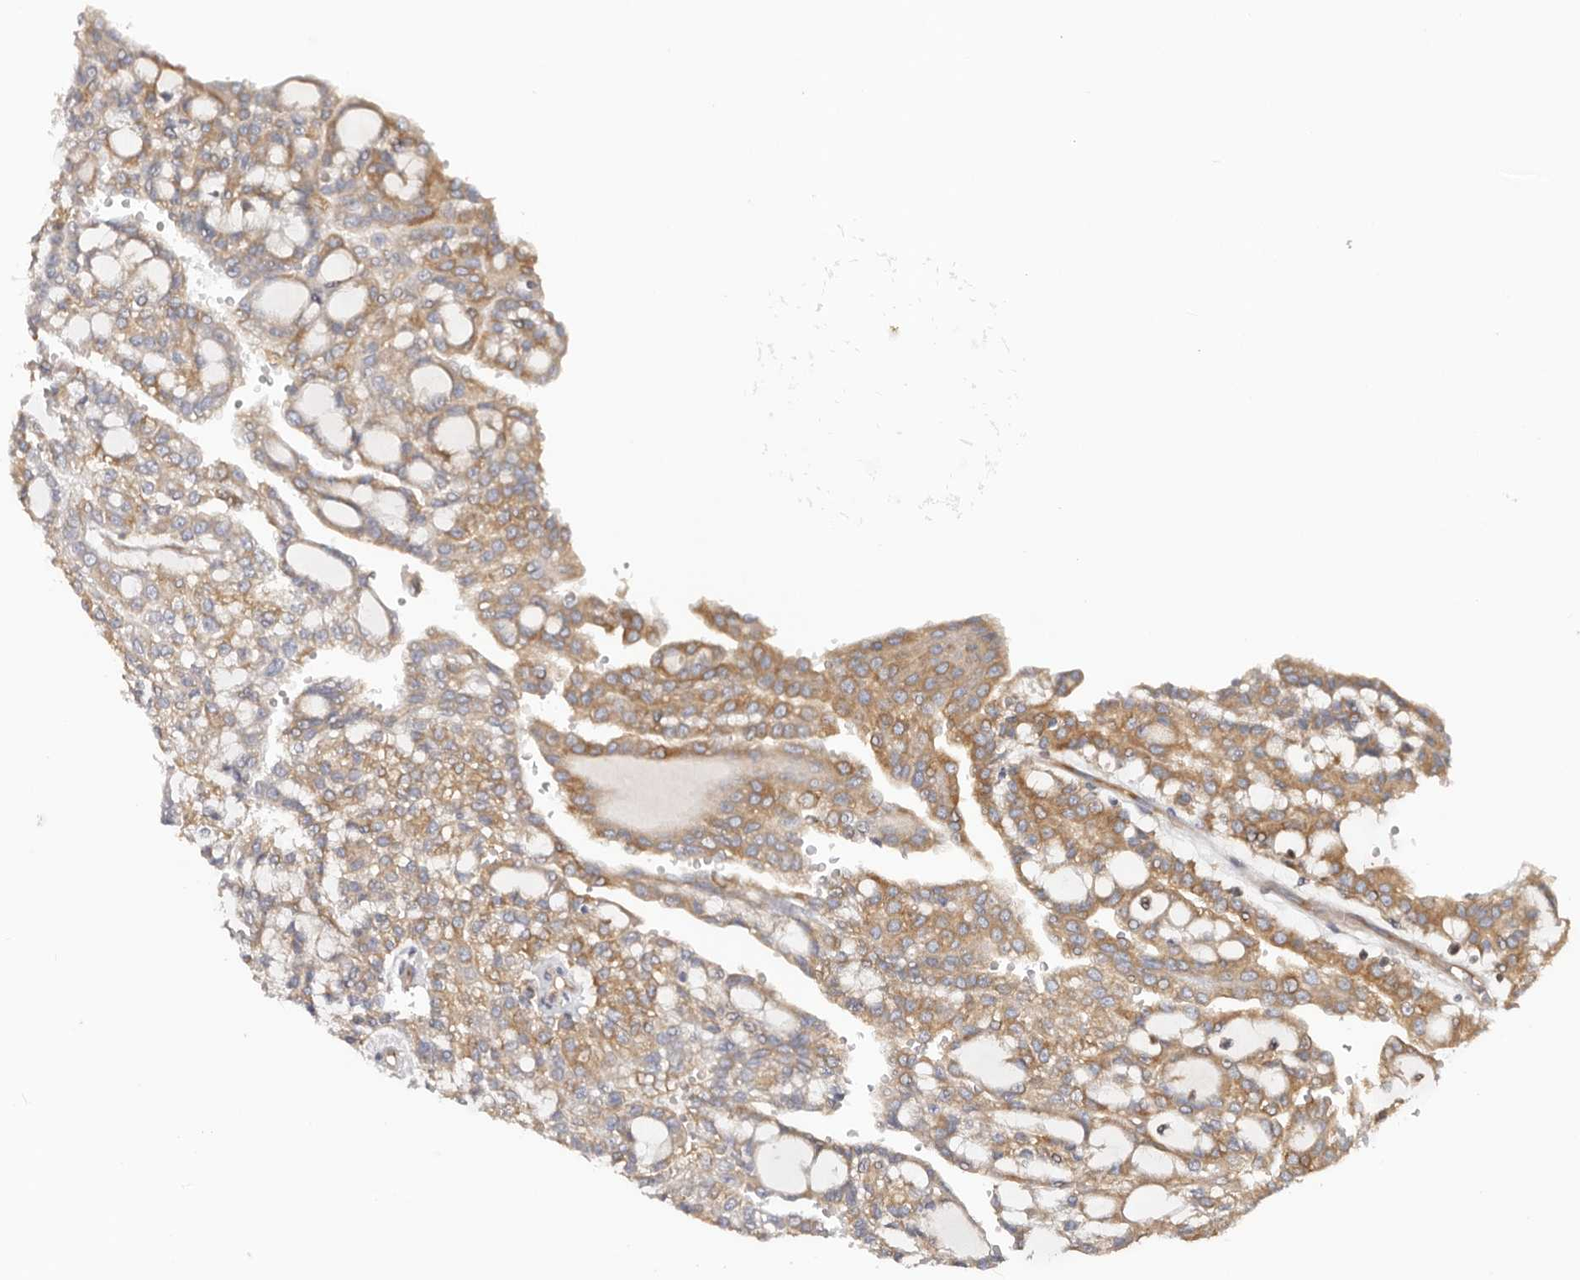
{"staining": {"intensity": "moderate", "quantity": ">75%", "location": "cytoplasmic/membranous"}, "tissue": "renal cancer", "cell_type": "Tumor cells", "image_type": "cancer", "snomed": [{"axis": "morphology", "description": "Adenocarcinoma, NOS"}, {"axis": "topography", "description": "Kidney"}], "caption": "High-power microscopy captured an IHC photomicrograph of renal adenocarcinoma, revealing moderate cytoplasmic/membranous positivity in about >75% of tumor cells.", "gene": "EPRS1", "patient": {"sex": "male", "age": 63}}